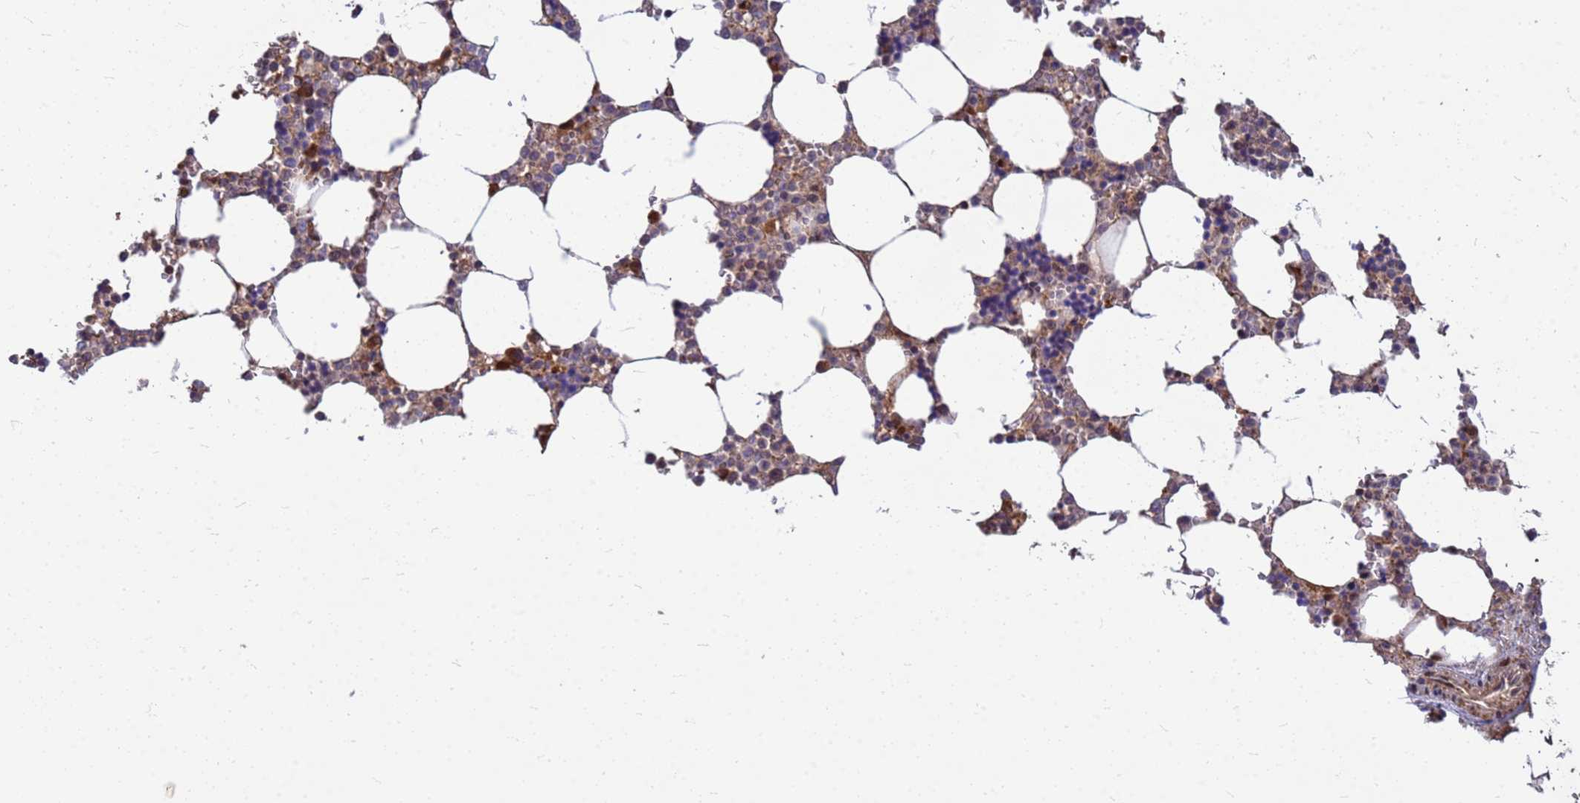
{"staining": {"intensity": "strong", "quantity": "<25%", "location": "cytoplasmic/membranous"}, "tissue": "bone marrow", "cell_type": "Hematopoietic cells", "image_type": "normal", "snomed": [{"axis": "morphology", "description": "Normal tissue, NOS"}, {"axis": "topography", "description": "Bone marrow"}], "caption": "Strong cytoplasmic/membranous expression is present in about <25% of hematopoietic cells in benign bone marrow. (DAB IHC, brown staining for protein, blue staining for nuclei).", "gene": "DUS4L", "patient": {"sex": "male", "age": 64}}